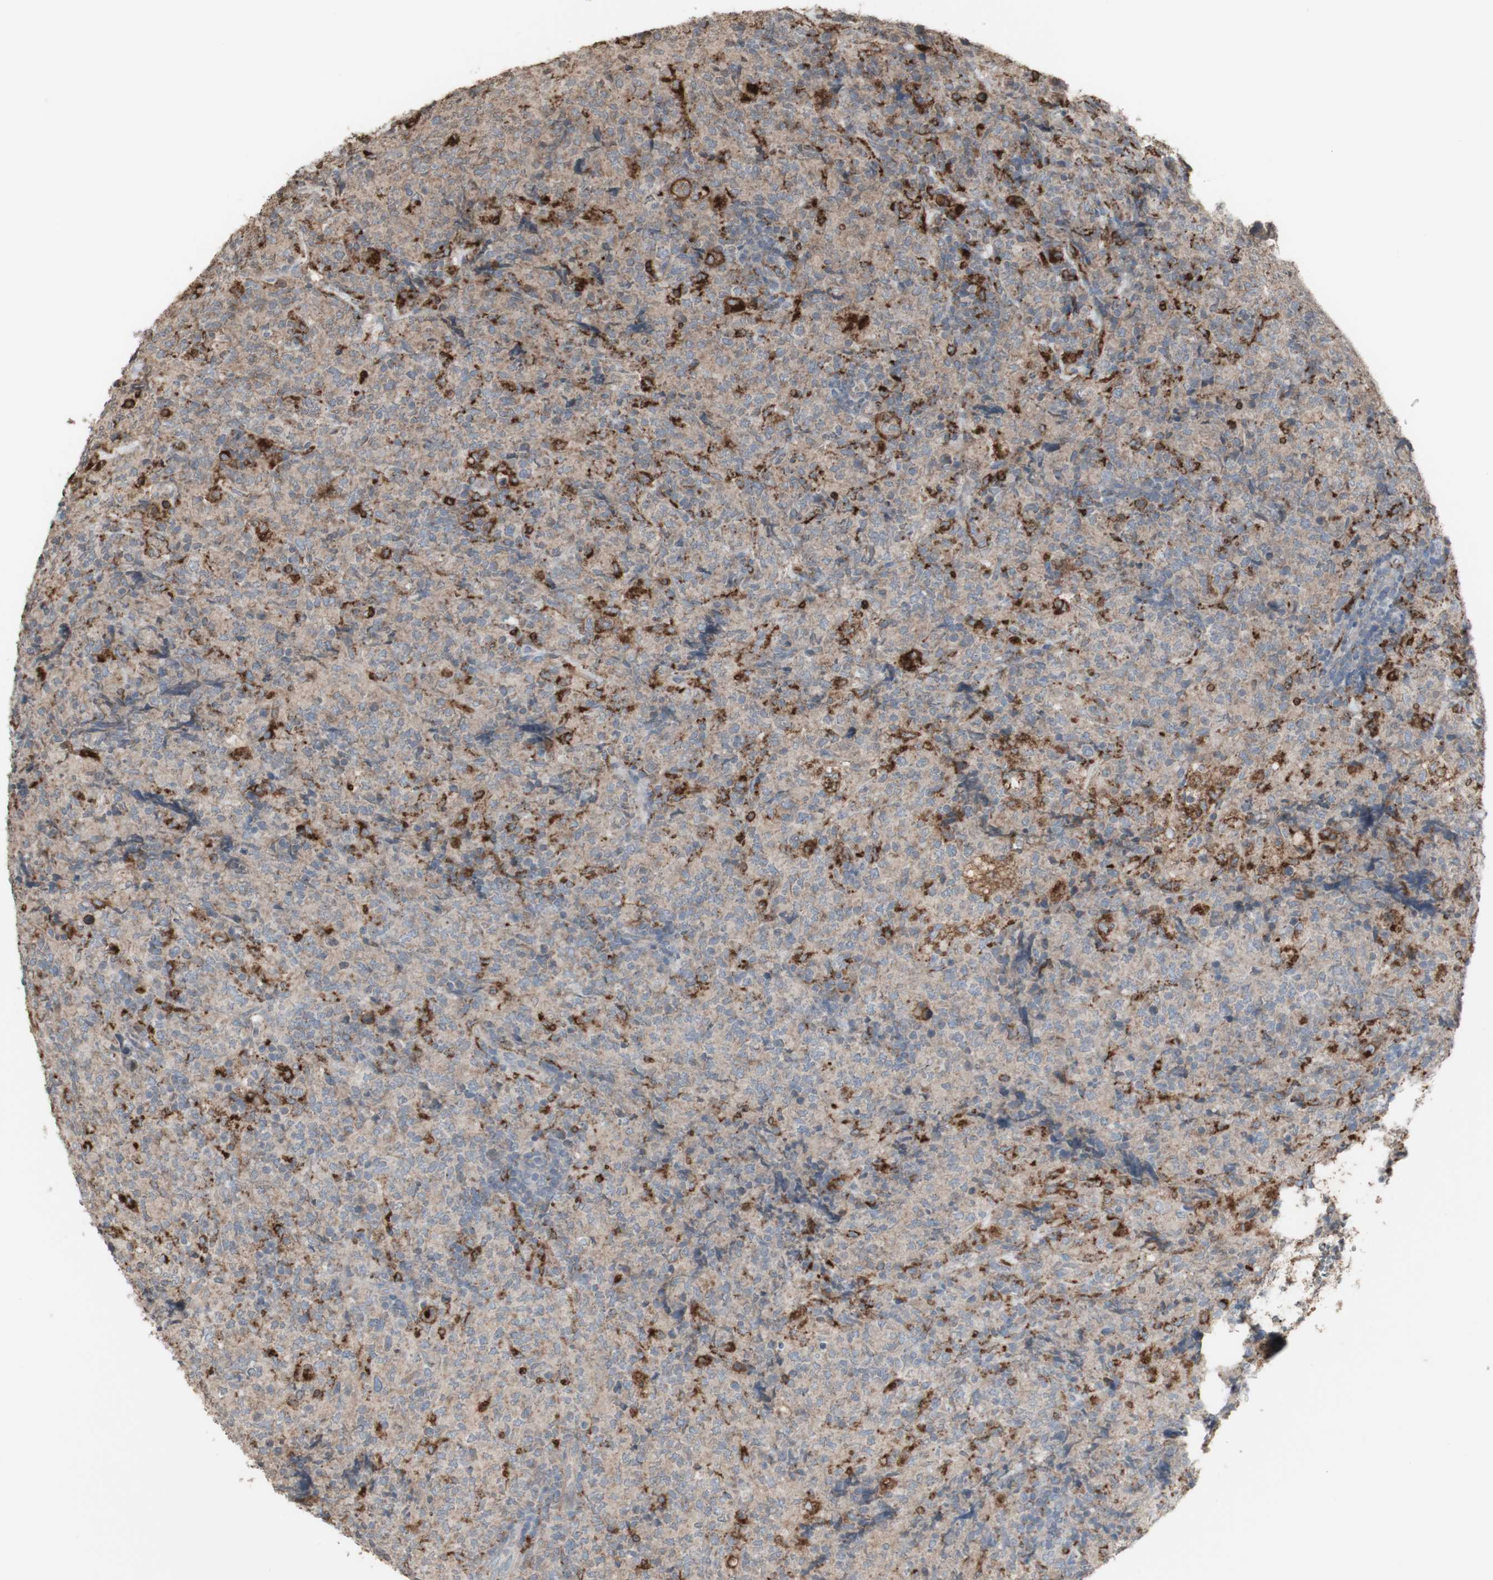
{"staining": {"intensity": "moderate", "quantity": "<25%", "location": "cytoplasmic/membranous"}, "tissue": "lymphoma", "cell_type": "Tumor cells", "image_type": "cancer", "snomed": [{"axis": "morphology", "description": "Malignant lymphoma, non-Hodgkin's type, High grade"}, {"axis": "topography", "description": "Tonsil"}], "caption": "There is low levels of moderate cytoplasmic/membranous positivity in tumor cells of lymphoma, as demonstrated by immunohistochemical staining (brown color).", "gene": "ATP6V1E1", "patient": {"sex": "female", "age": 36}}